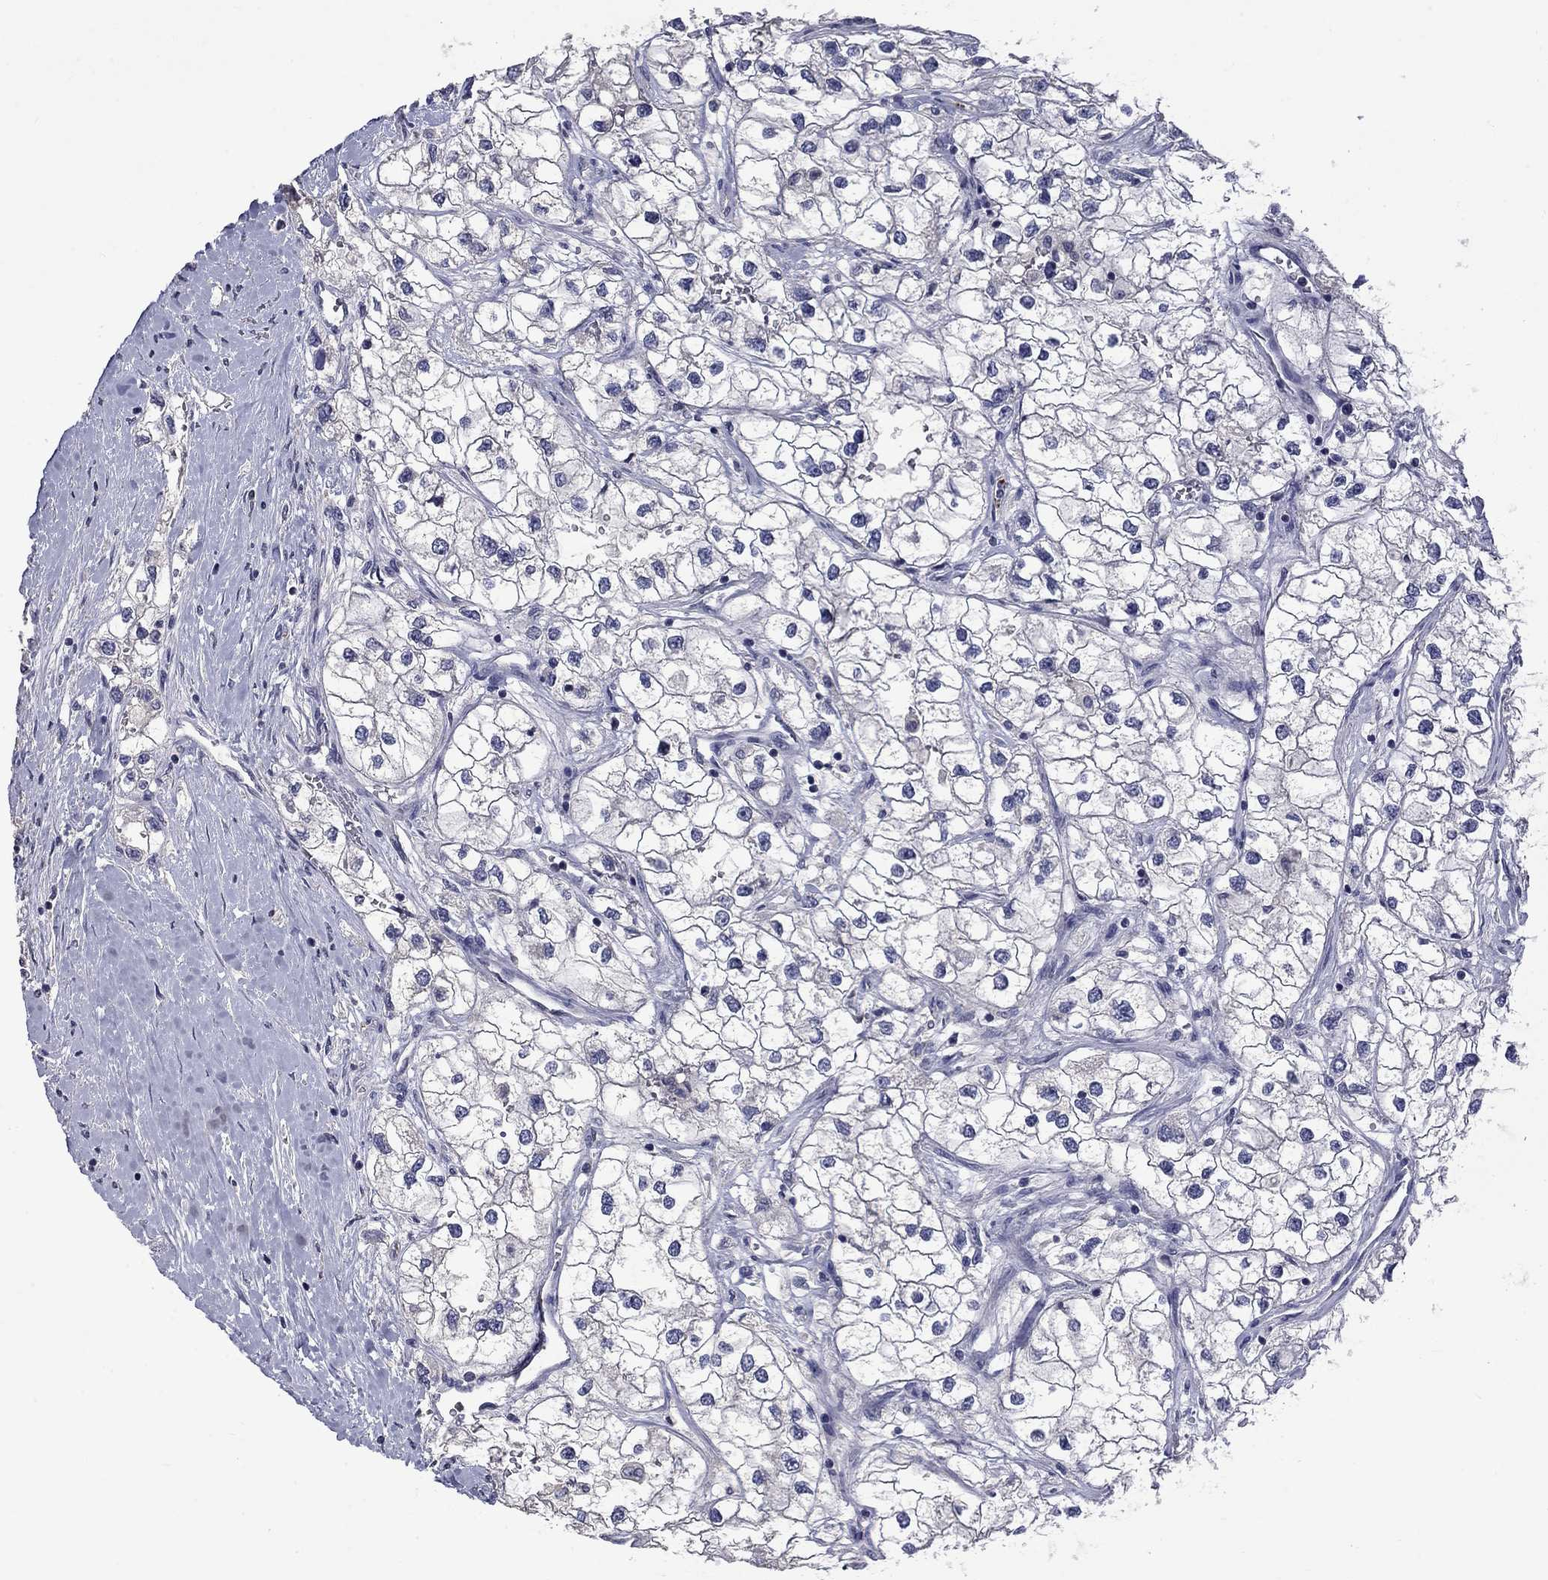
{"staining": {"intensity": "negative", "quantity": "none", "location": "none"}, "tissue": "renal cancer", "cell_type": "Tumor cells", "image_type": "cancer", "snomed": [{"axis": "morphology", "description": "Adenocarcinoma, NOS"}, {"axis": "topography", "description": "Kidney"}], "caption": "This image is of renal cancer (adenocarcinoma) stained with immunohistochemistry (IHC) to label a protein in brown with the nuclei are counter-stained blue. There is no expression in tumor cells.", "gene": "PLEK", "patient": {"sex": "male", "age": 59}}